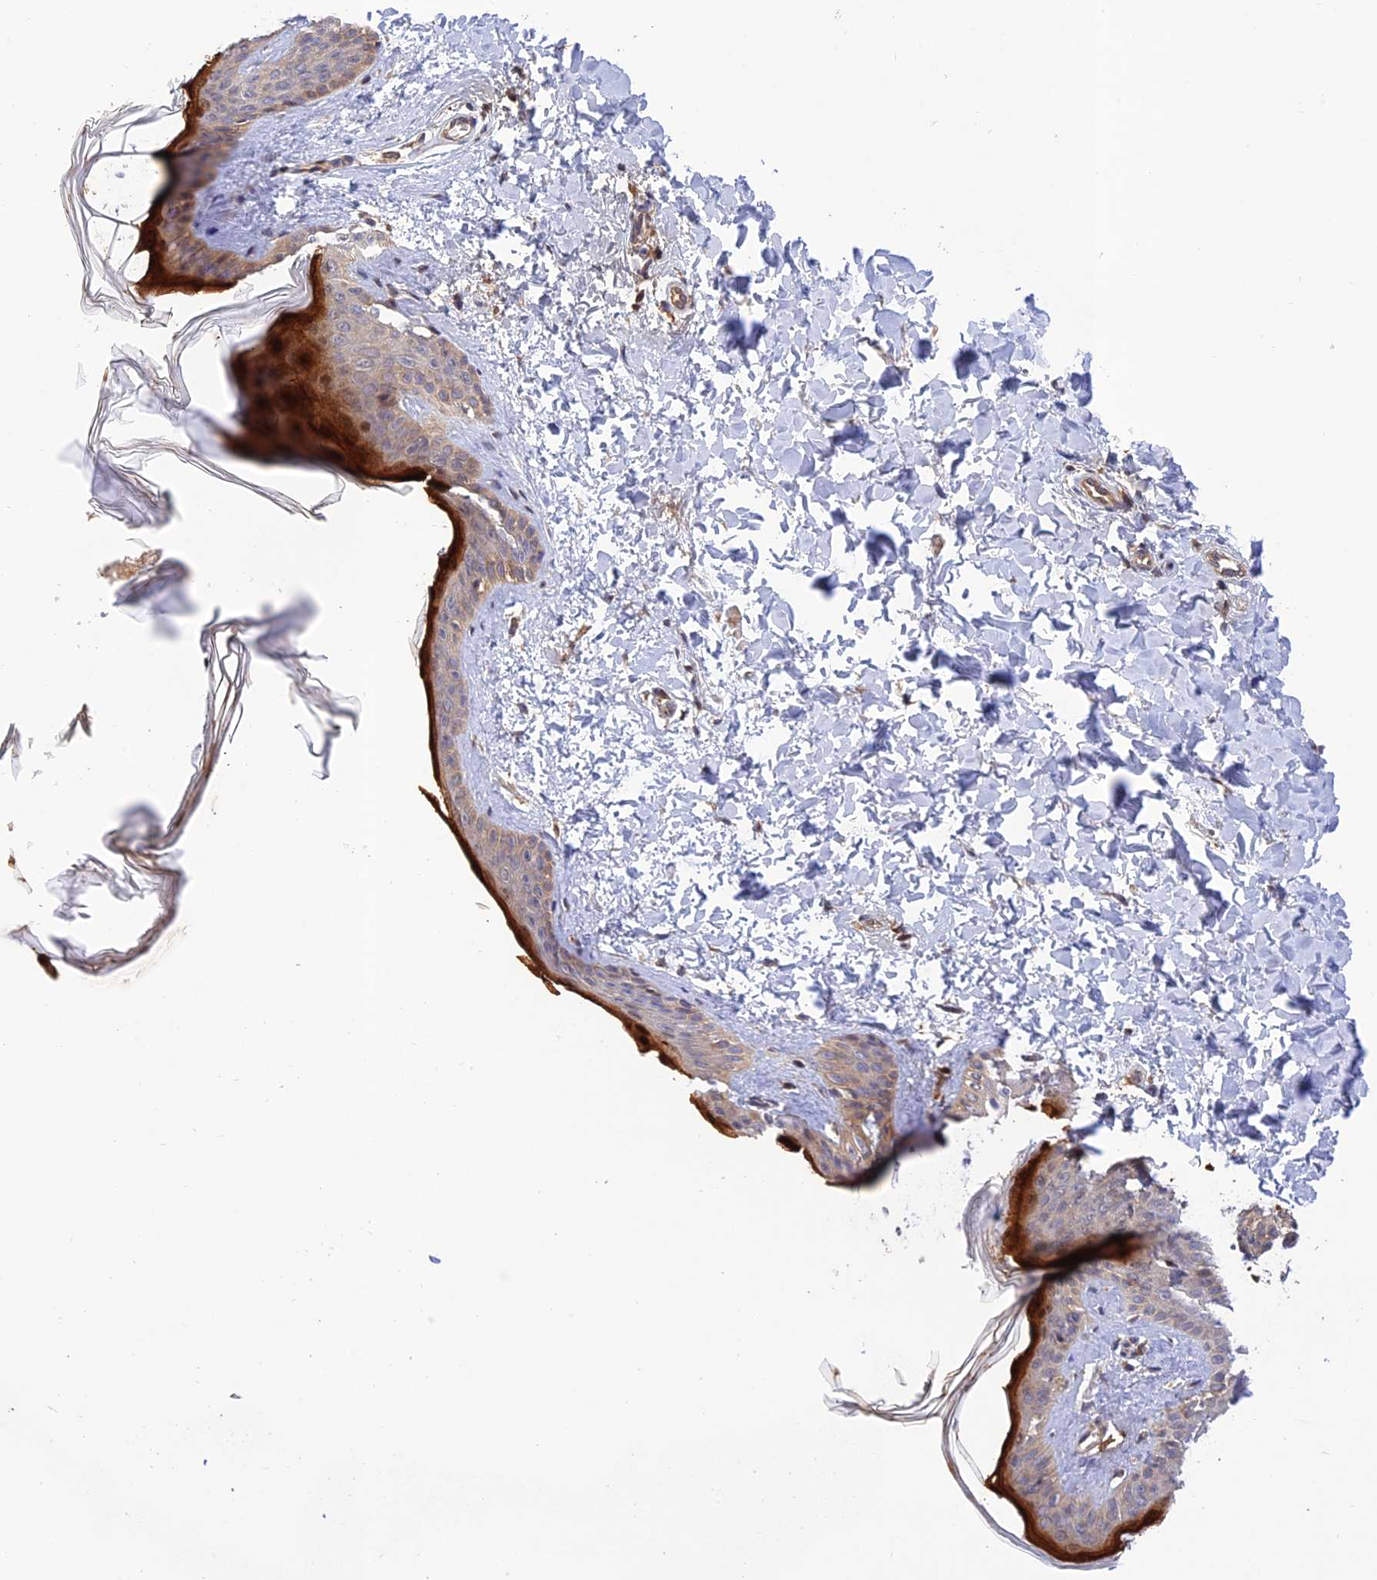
{"staining": {"intensity": "negative", "quantity": "none", "location": "none"}, "tissue": "skin", "cell_type": "Fibroblasts", "image_type": "normal", "snomed": [{"axis": "morphology", "description": "Normal tissue, NOS"}, {"axis": "topography", "description": "Skin"}], "caption": "This image is of benign skin stained with IHC to label a protein in brown with the nuclei are counter-stained blue. There is no expression in fibroblasts.", "gene": "REV1", "patient": {"sex": "female", "age": 17}}